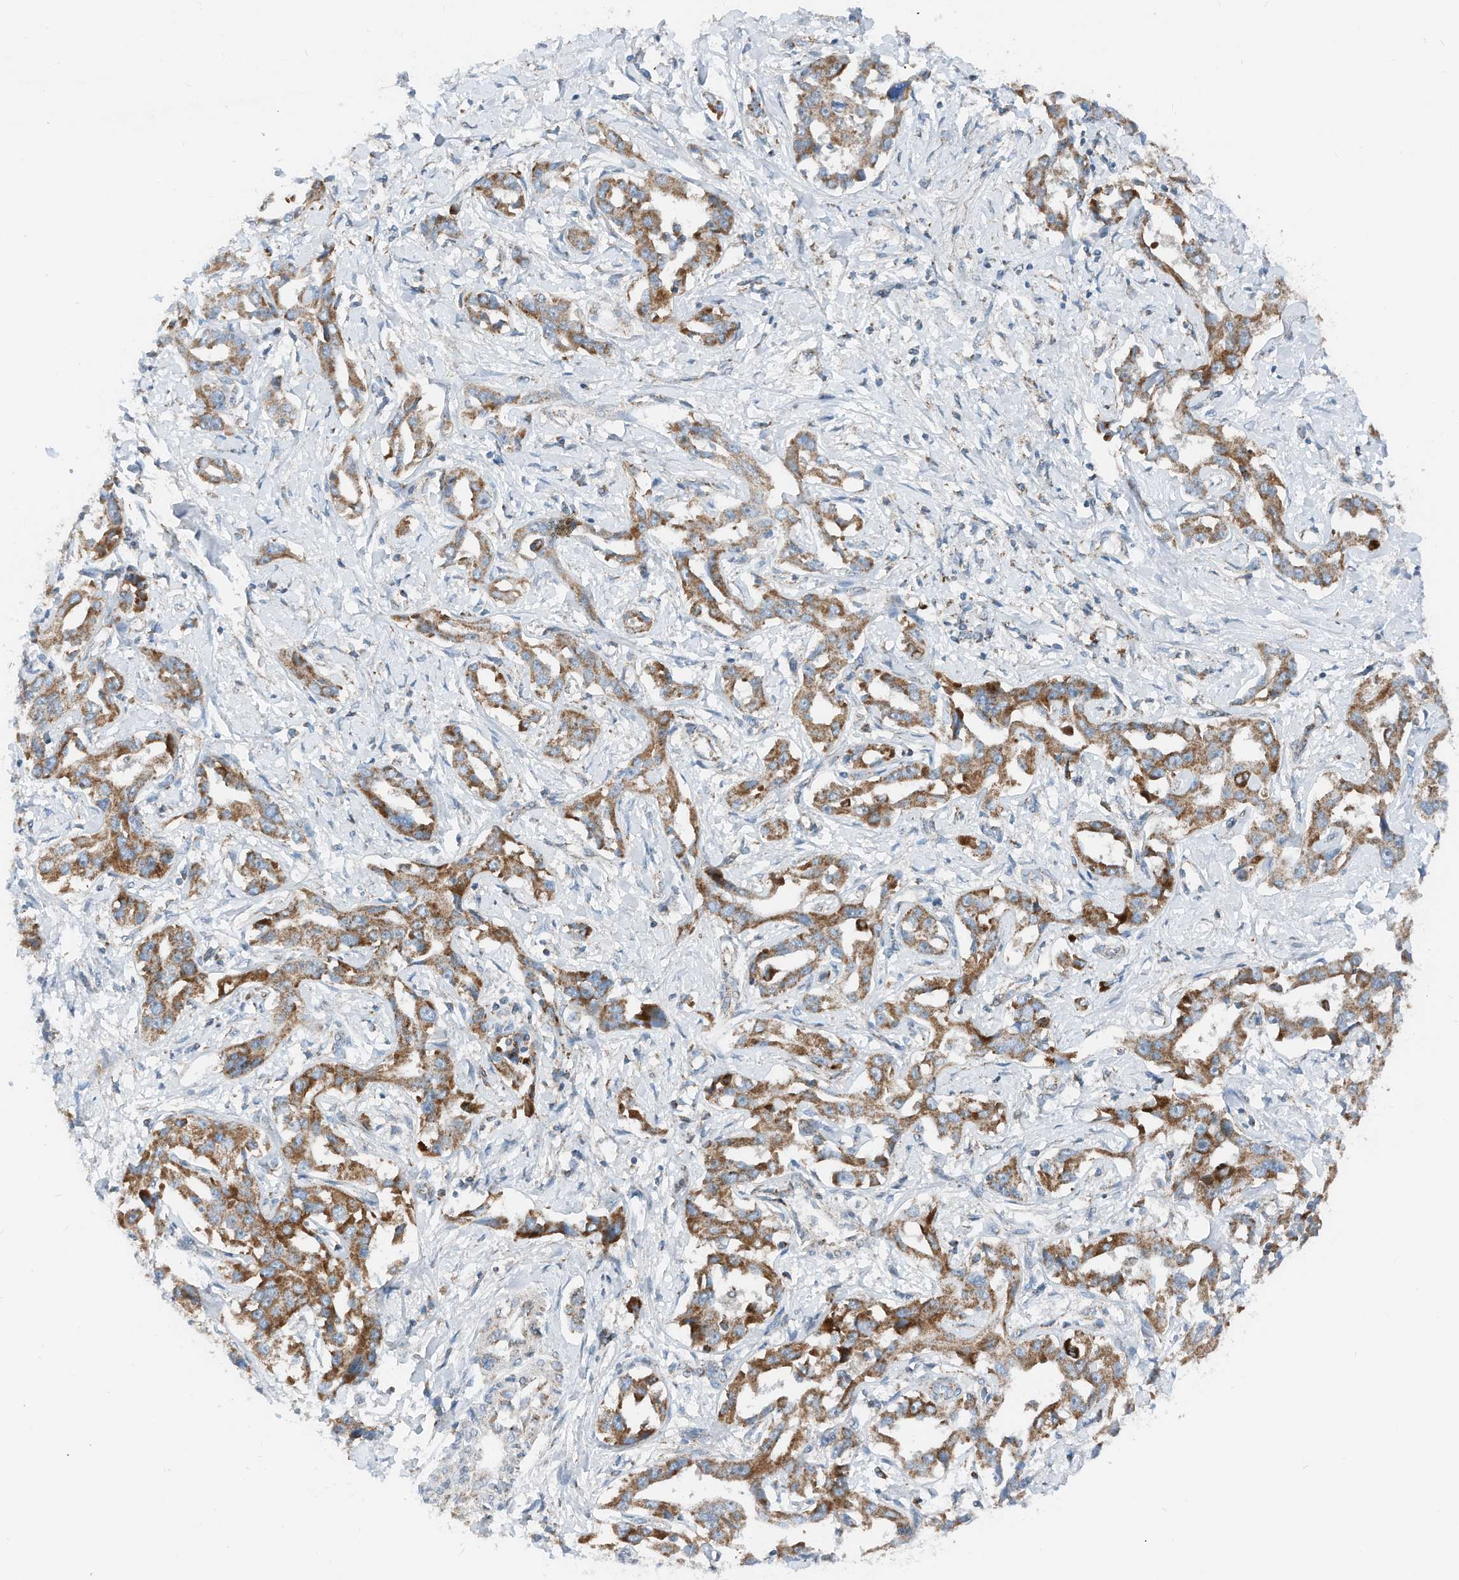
{"staining": {"intensity": "strong", "quantity": ">75%", "location": "cytoplasmic/membranous"}, "tissue": "liver cancer", "cell_type": "Tumor cells", "image_type": "cancer", "snomed": [{"axis": "morphology", "description": "Cholangiocarcinoma"}, {"axis": "topography", "description": "Liver"}], "caption": "Immunohistochemical staining of liver cancer (cholangiocarcinoma) exhibits strong cytoplasmic/membranous protein expression in about >75% of tumor cells. (DAB (3,3'-diaminobenzidine) IHC with brightfield microscopy, high magnification).", "gene": "RMND1", "patient": {"sex": "male", "age": 59}}